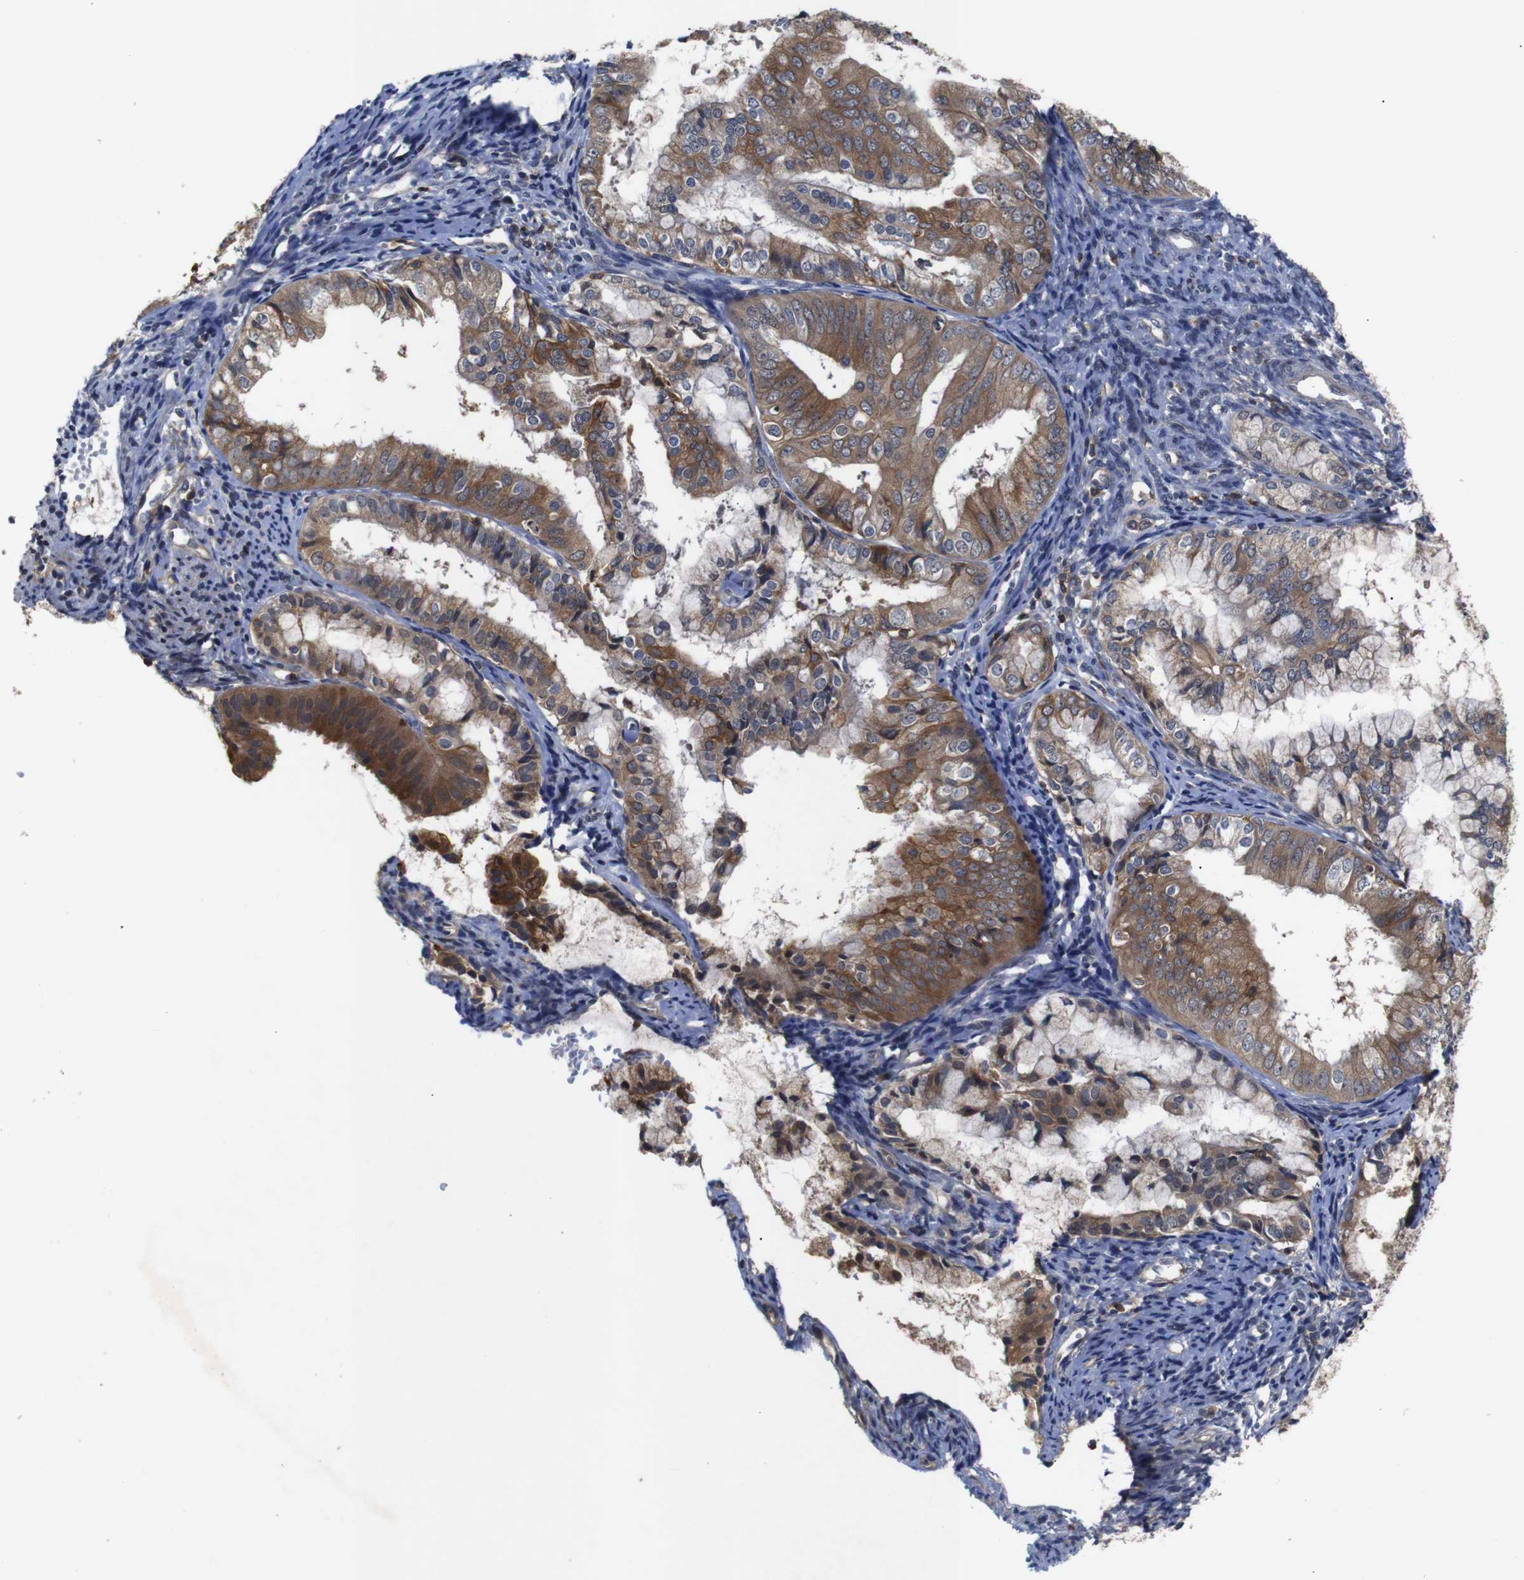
{"staining": {"intensity": "moderate", "quantity": ">75%", "location": "cytoplasmic/membranous"}, "tissue": "endometrial cancer", "cell_type": "Tumor cells", "image_type": "cancer", "snomed": [{"axis": "morphology", "description": "Adenocarcinoma, NOS"}, {"axis": "topography", "description": "Endometrium"}], "caption": "Approximately >75% of tumor cells in human endometrial cancer demonstrate moderate cytoplasmic/membranous protein staining as visualized by brown immunohistochemical staining.", "gene": "BRWD3", "patient": {"sex": "female", "age": 63}}